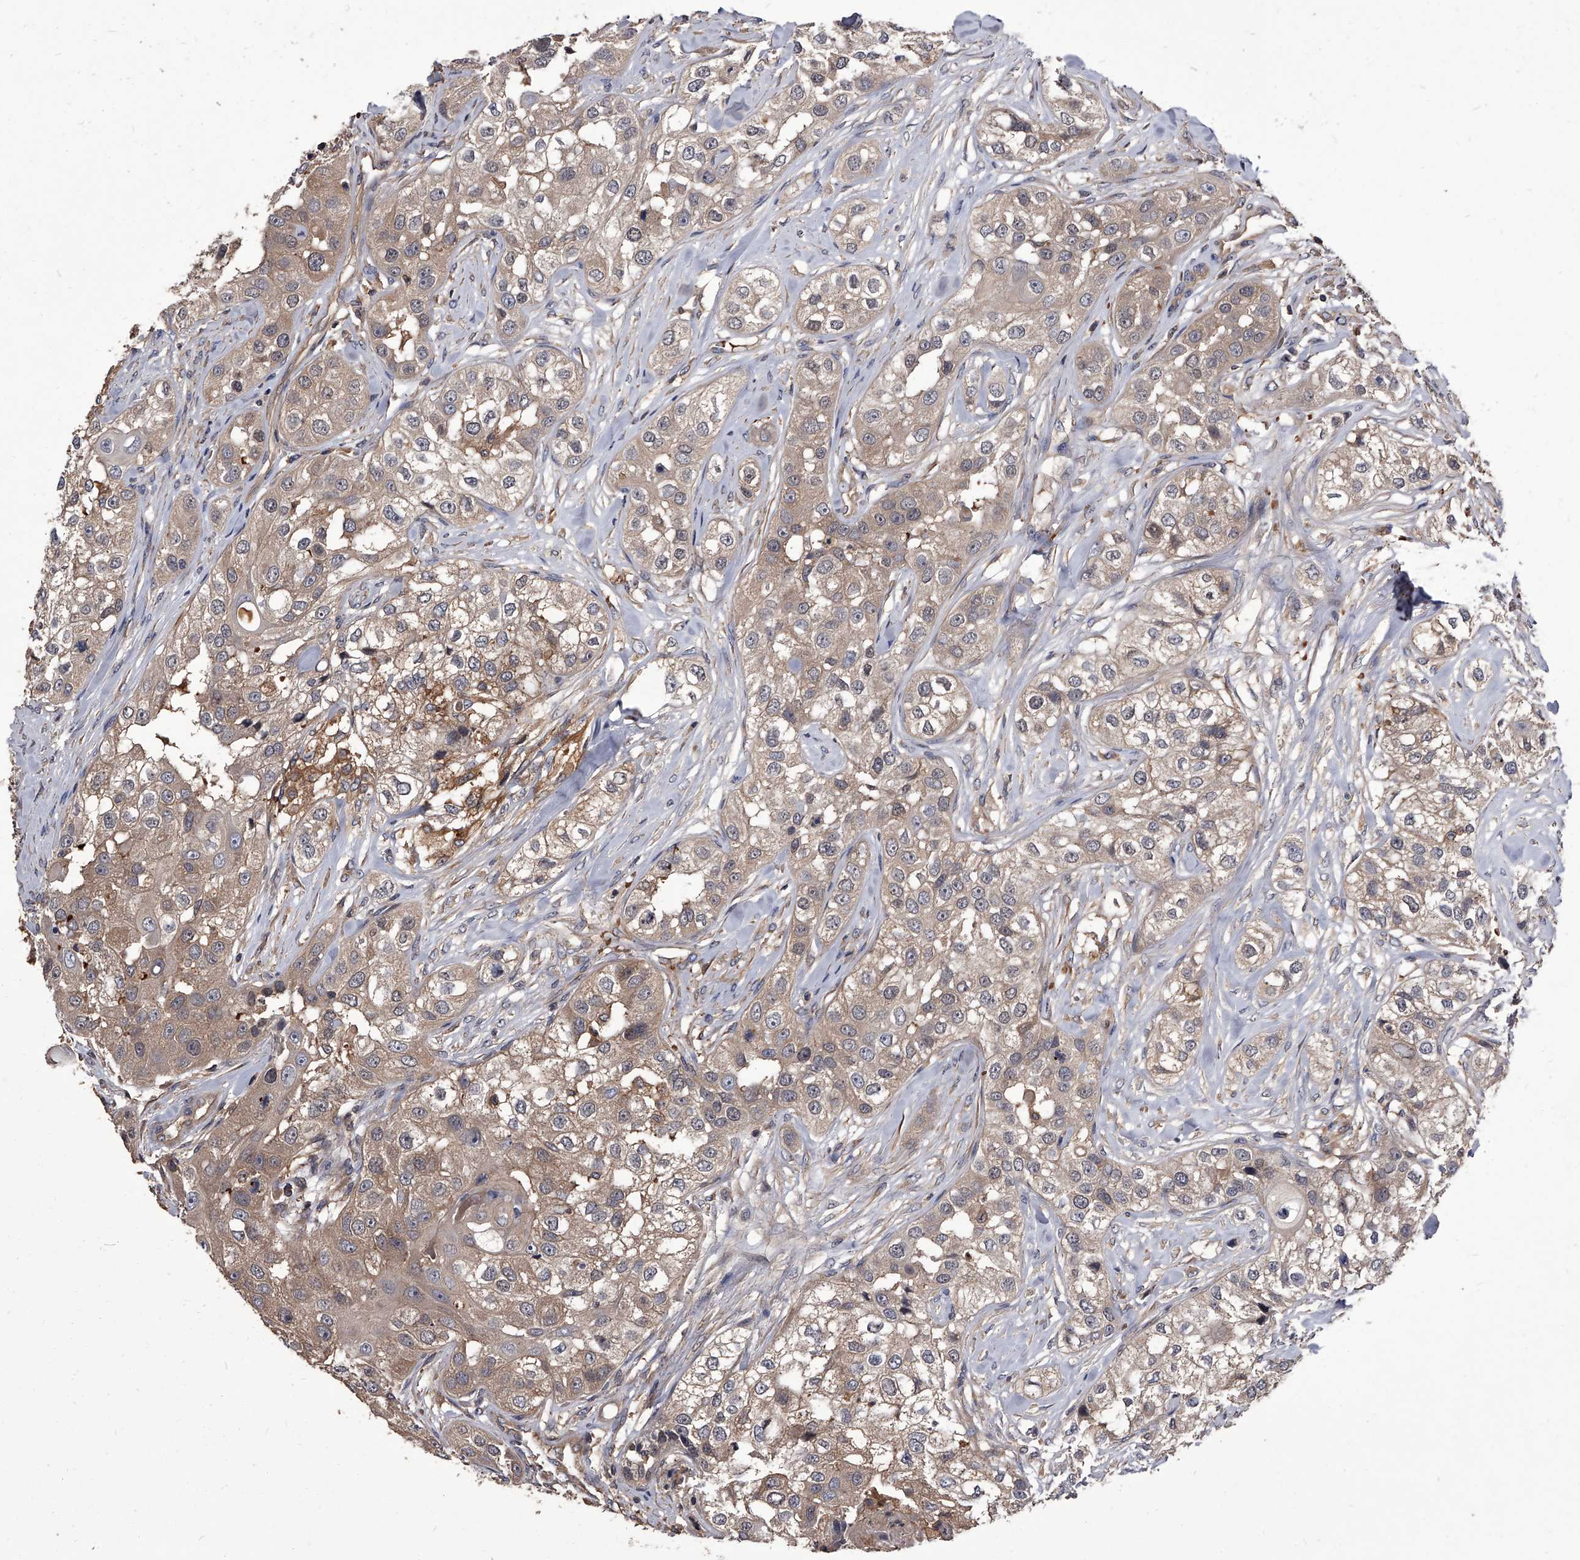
{"staining": {"intensity": "moderate", "quantity": "<25%", "location": "cytoplasmic/membranous"}, "tissue": "head and neck cancer", "cell_type": "Tumor cells", "image_type": "cancer", "snomed": [{"axis": "morphology", "description": "Normal tissue, NOS"}, {"axis": "morphology", "description": "Squamous cell carcinoma, NOS"}, {"axis": "topography", "description": "Skeletal muscle"}, {"axis": "topography", "description": "Head-Neck"}], "caption": "Squamous cell carcinoma (head and neck) tissue shows moderate cytoplasmic/membranous expression in about <25% of tumor cells, visualized by immunohistochemistry. (DAB IHC, brown staining for protein, blue staining for nuclei).", "gene": "STK36", "patient": {"sex": "male", "age": 51}}